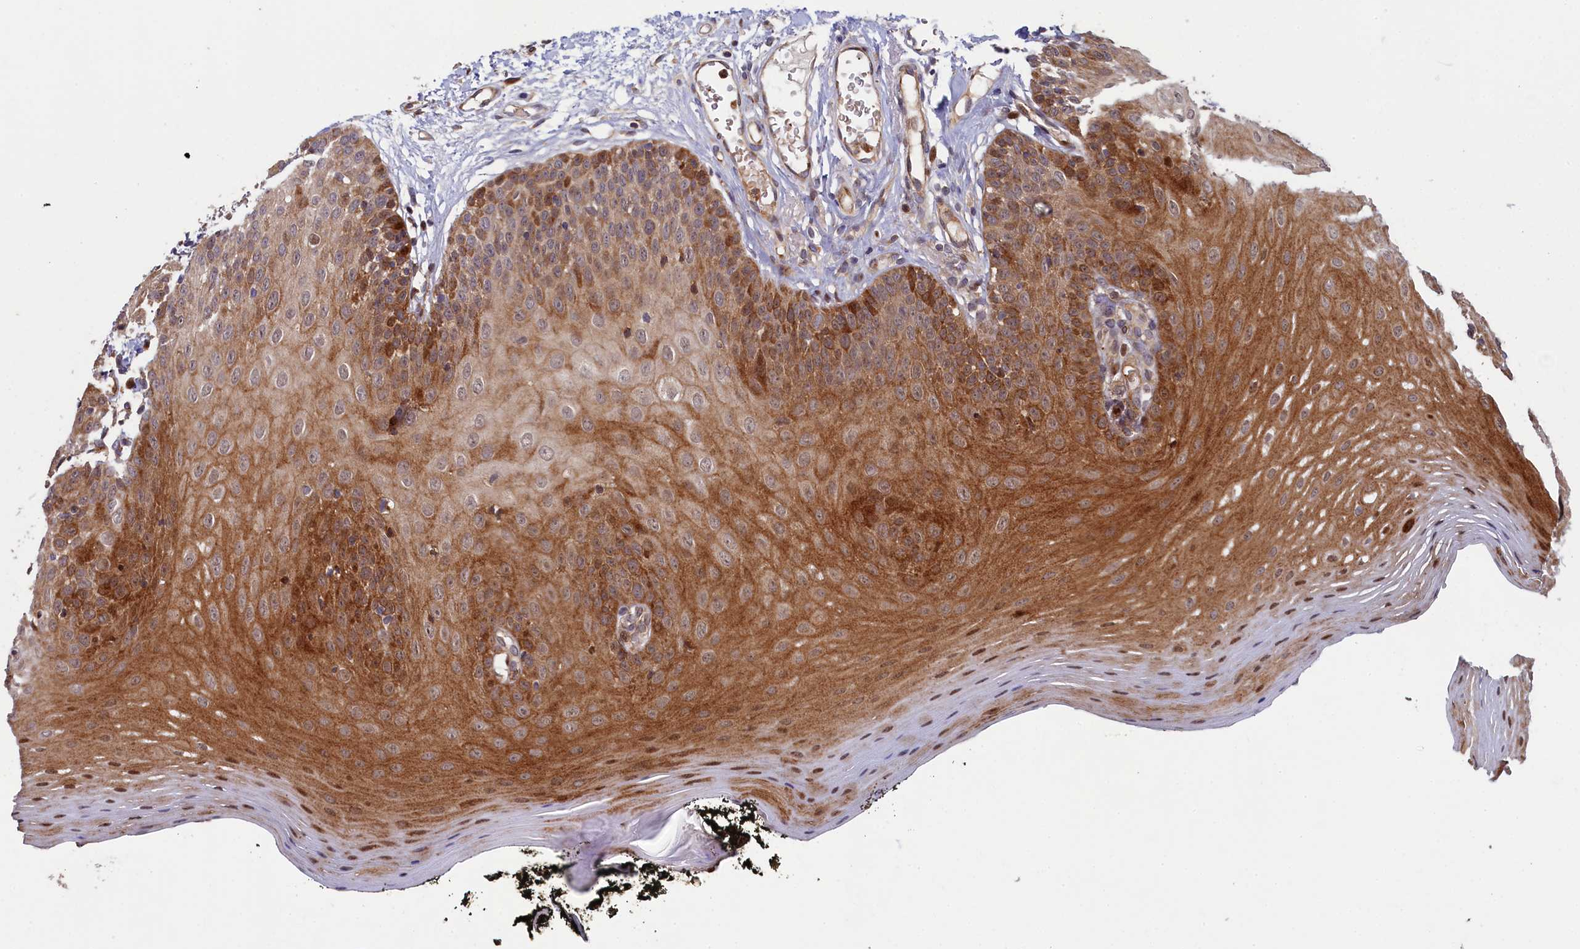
{"staining": {"intensity": "strong", "quantity": ">75%", "location": "cytoplasmic/membranous"}, "tissue": "oral mucosa", "cell_type": "Squamous epithelial cells", "image_type": "normal", "snomed": [{"axis": "morphology", "description": "Normal tissue, NOS"}, {"axis": "topography", "description": "Oral tissue"}], "caption": "Oral mucosa was stained to show a protein in brown. There is high levels of strong cytoplasmic/membranous positivity in about >75% of squamous epithelial cells. (Stains: DAB (3,3'-diaminobenzidine) in brown, nuclei in blue, Microscopy: brightfield microscopy at high magnification).", "gene": "PIK3C3", "patient": {"sex": "male", "age": 74}}